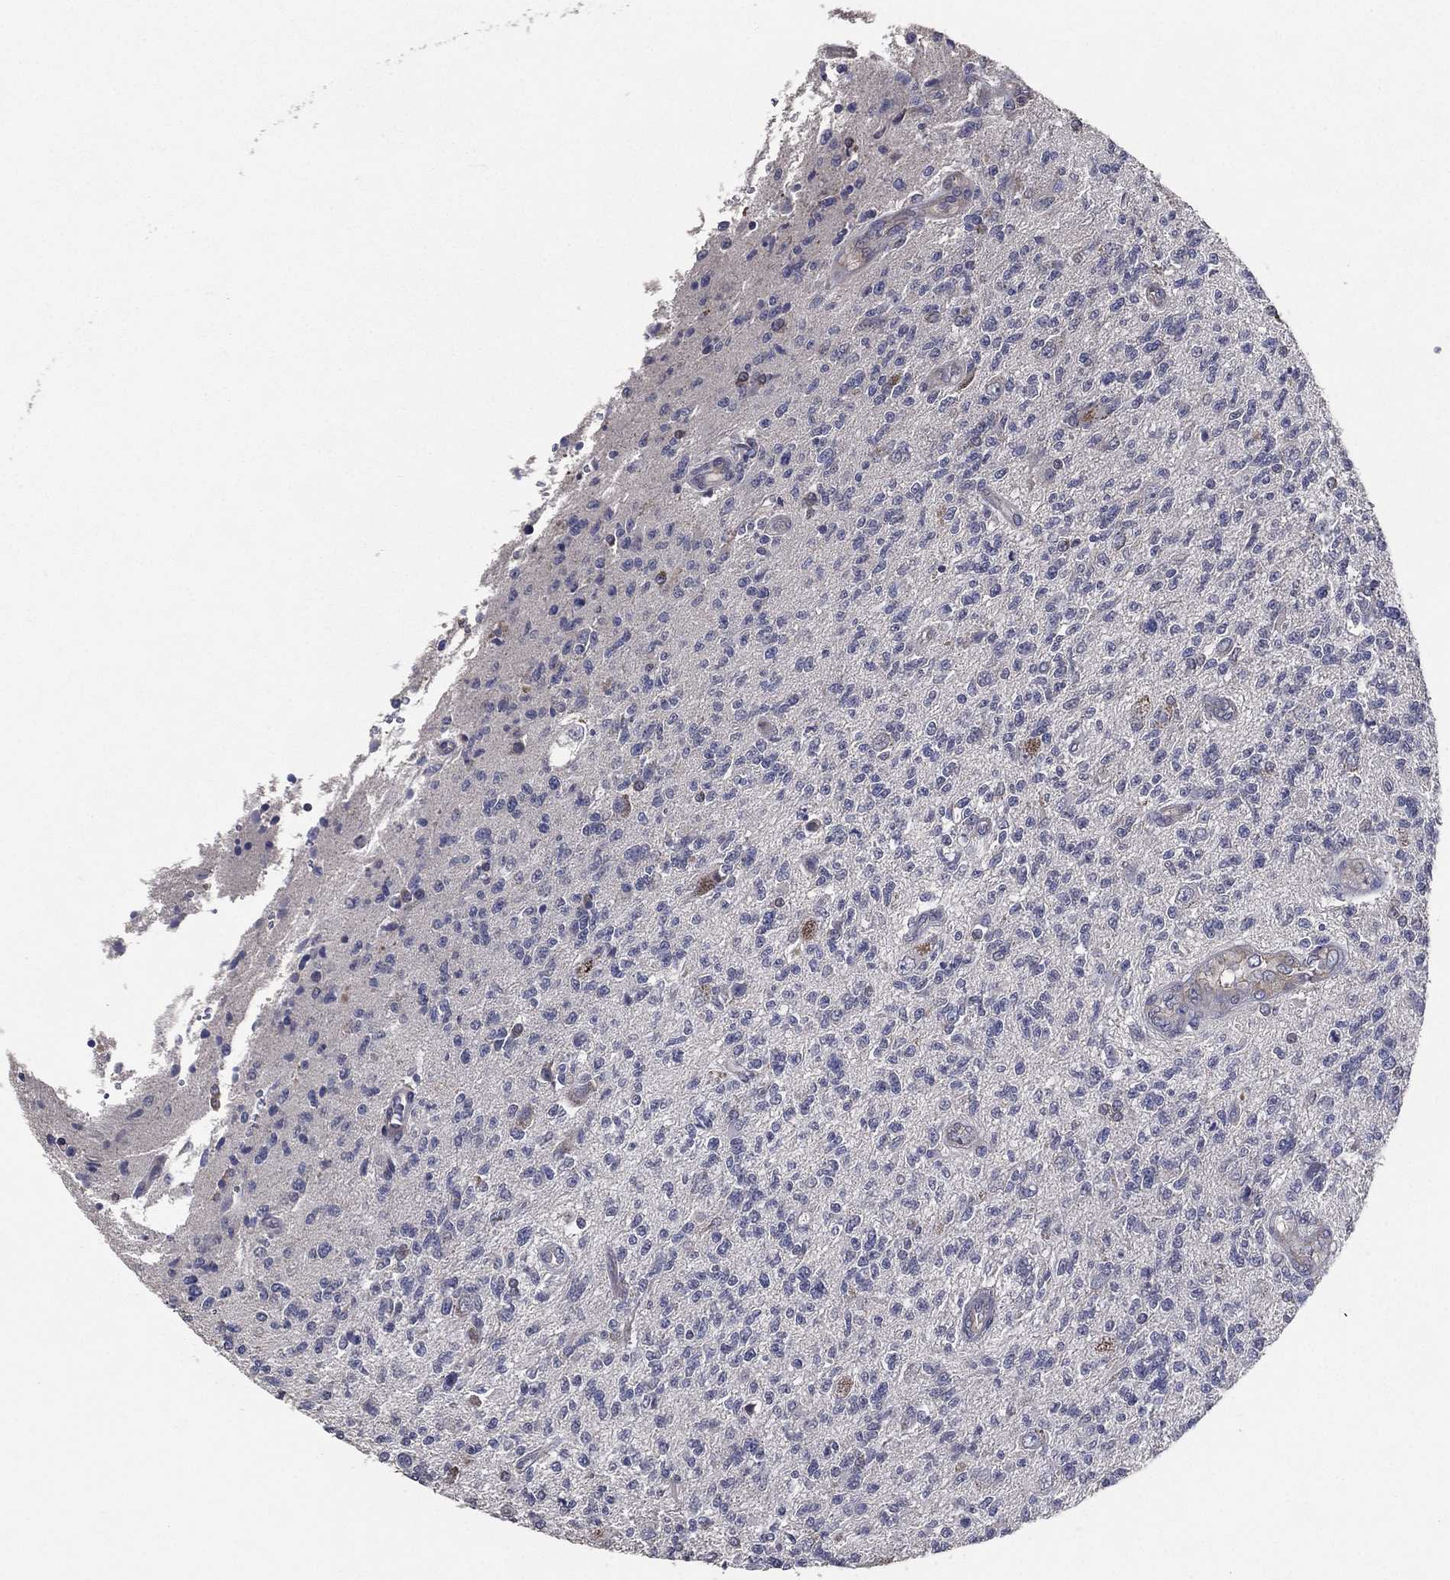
{"staining": {"intensity": "negative", "quantity": "none", "location": "none"}, "tissue": "glioma", "cell_type": "Tumor cells", "image_type": "cancer", "snomed": [{"axis": "morphology", "description": "Glioma, malignant, High grade"}, {"axis": "topography", "description": "Brain"}], "caption": "High power microscopy image of an immunohistochemistry (IHC) photomicrograph of malignant glioma (high-grade), revealing no significant positivity in tumor cells.", "gene": "SERPINB2", "patient": {"sex": "male", "age": 56}}